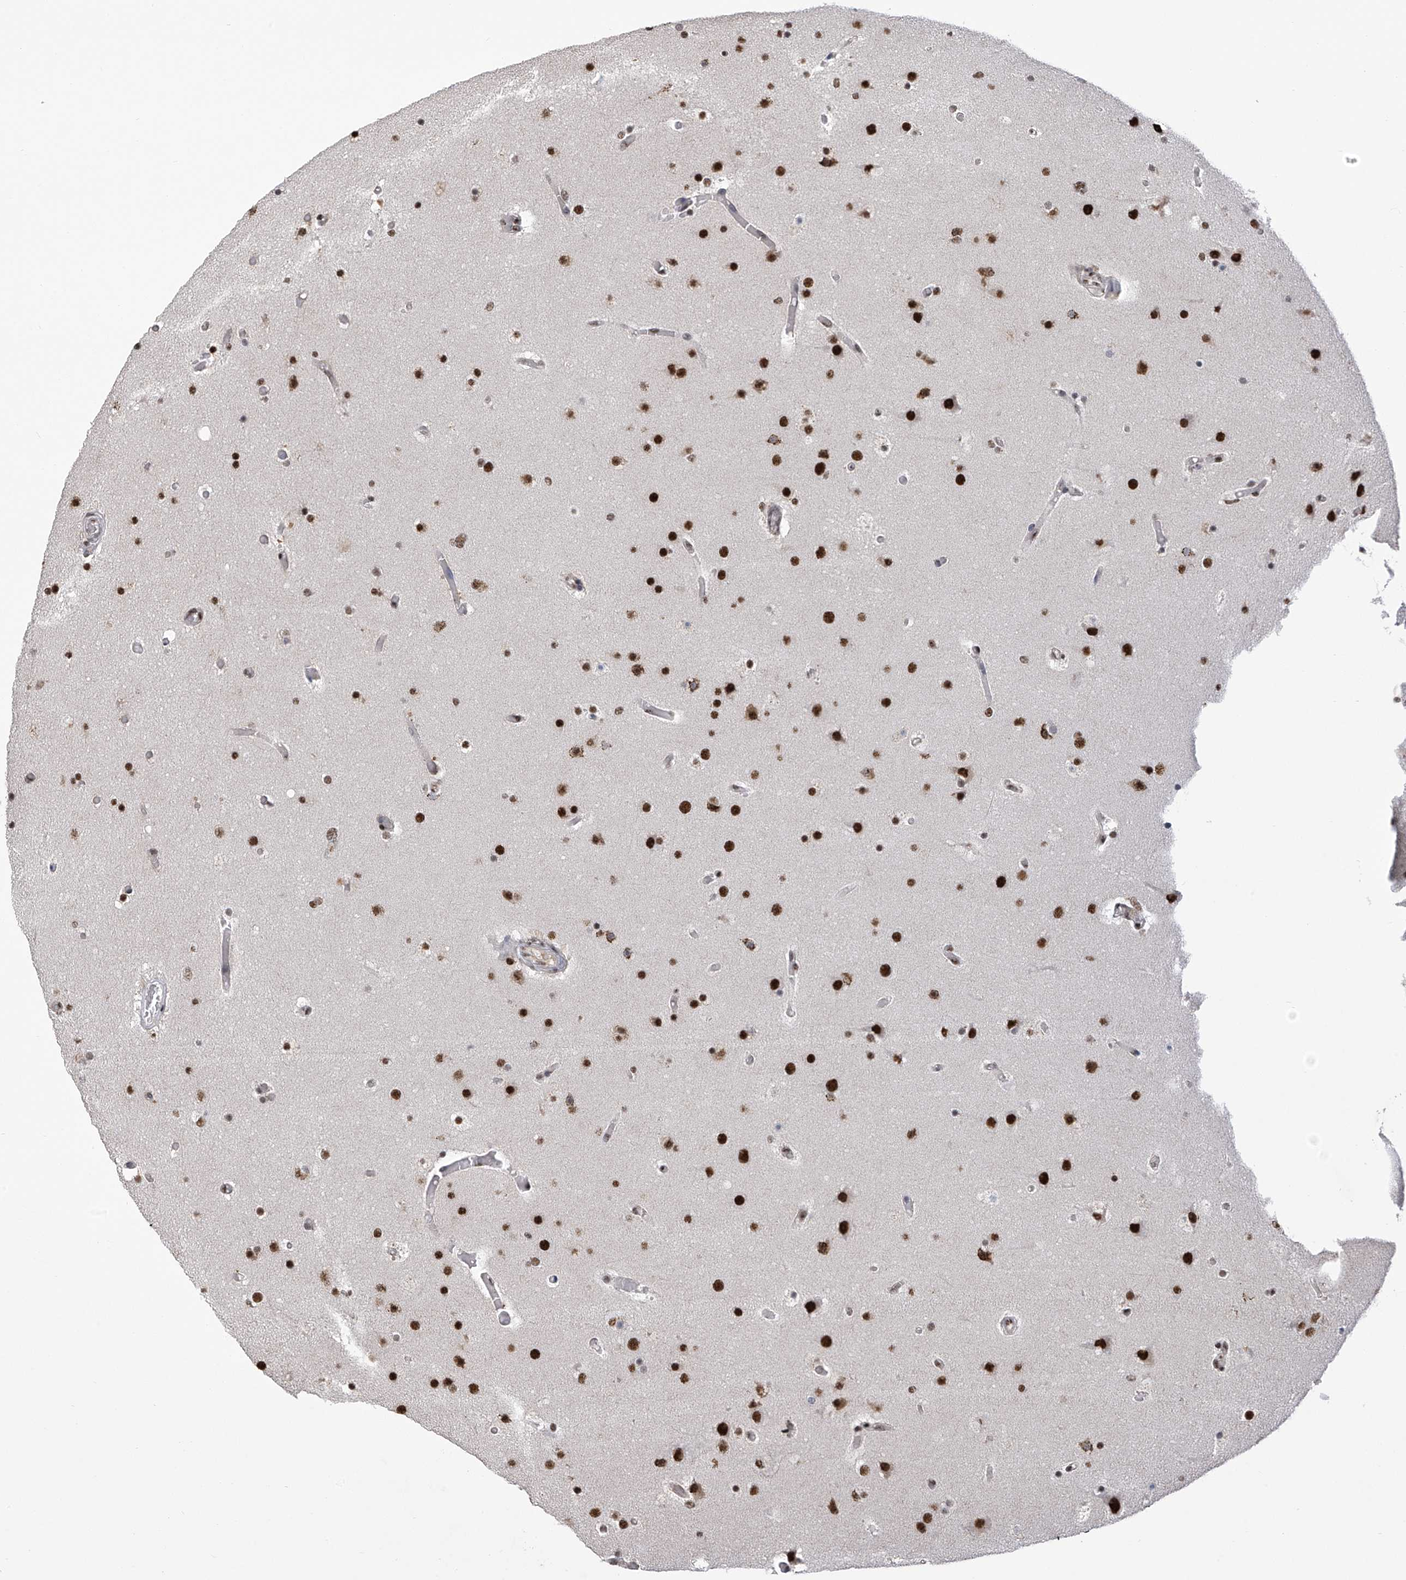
{"staining": {"intensity": "strong", "quantity": ">75%", "location": "nuclear"}, "tissue": "glioma", "cell_type": "Tumor cells", "image_type": "cancer", "snomed": [{"axis": "morphology", "description": "Glioma, malignant, High grade"}, {"axis": "topography", "description": "Cerebral cortex"}], "caption": "Immunohistochemistry (IHC) photomicrograph of neoplastic tissue: human glioma stained using immunohistochemistry (IHC) demonstrates high levels of strong protein expression localized specifically in the nuclear of tumor cells, appearing as a nuclear brown color.", "gene": "APLF", "patient": {"sex": "female", "age": 36}}